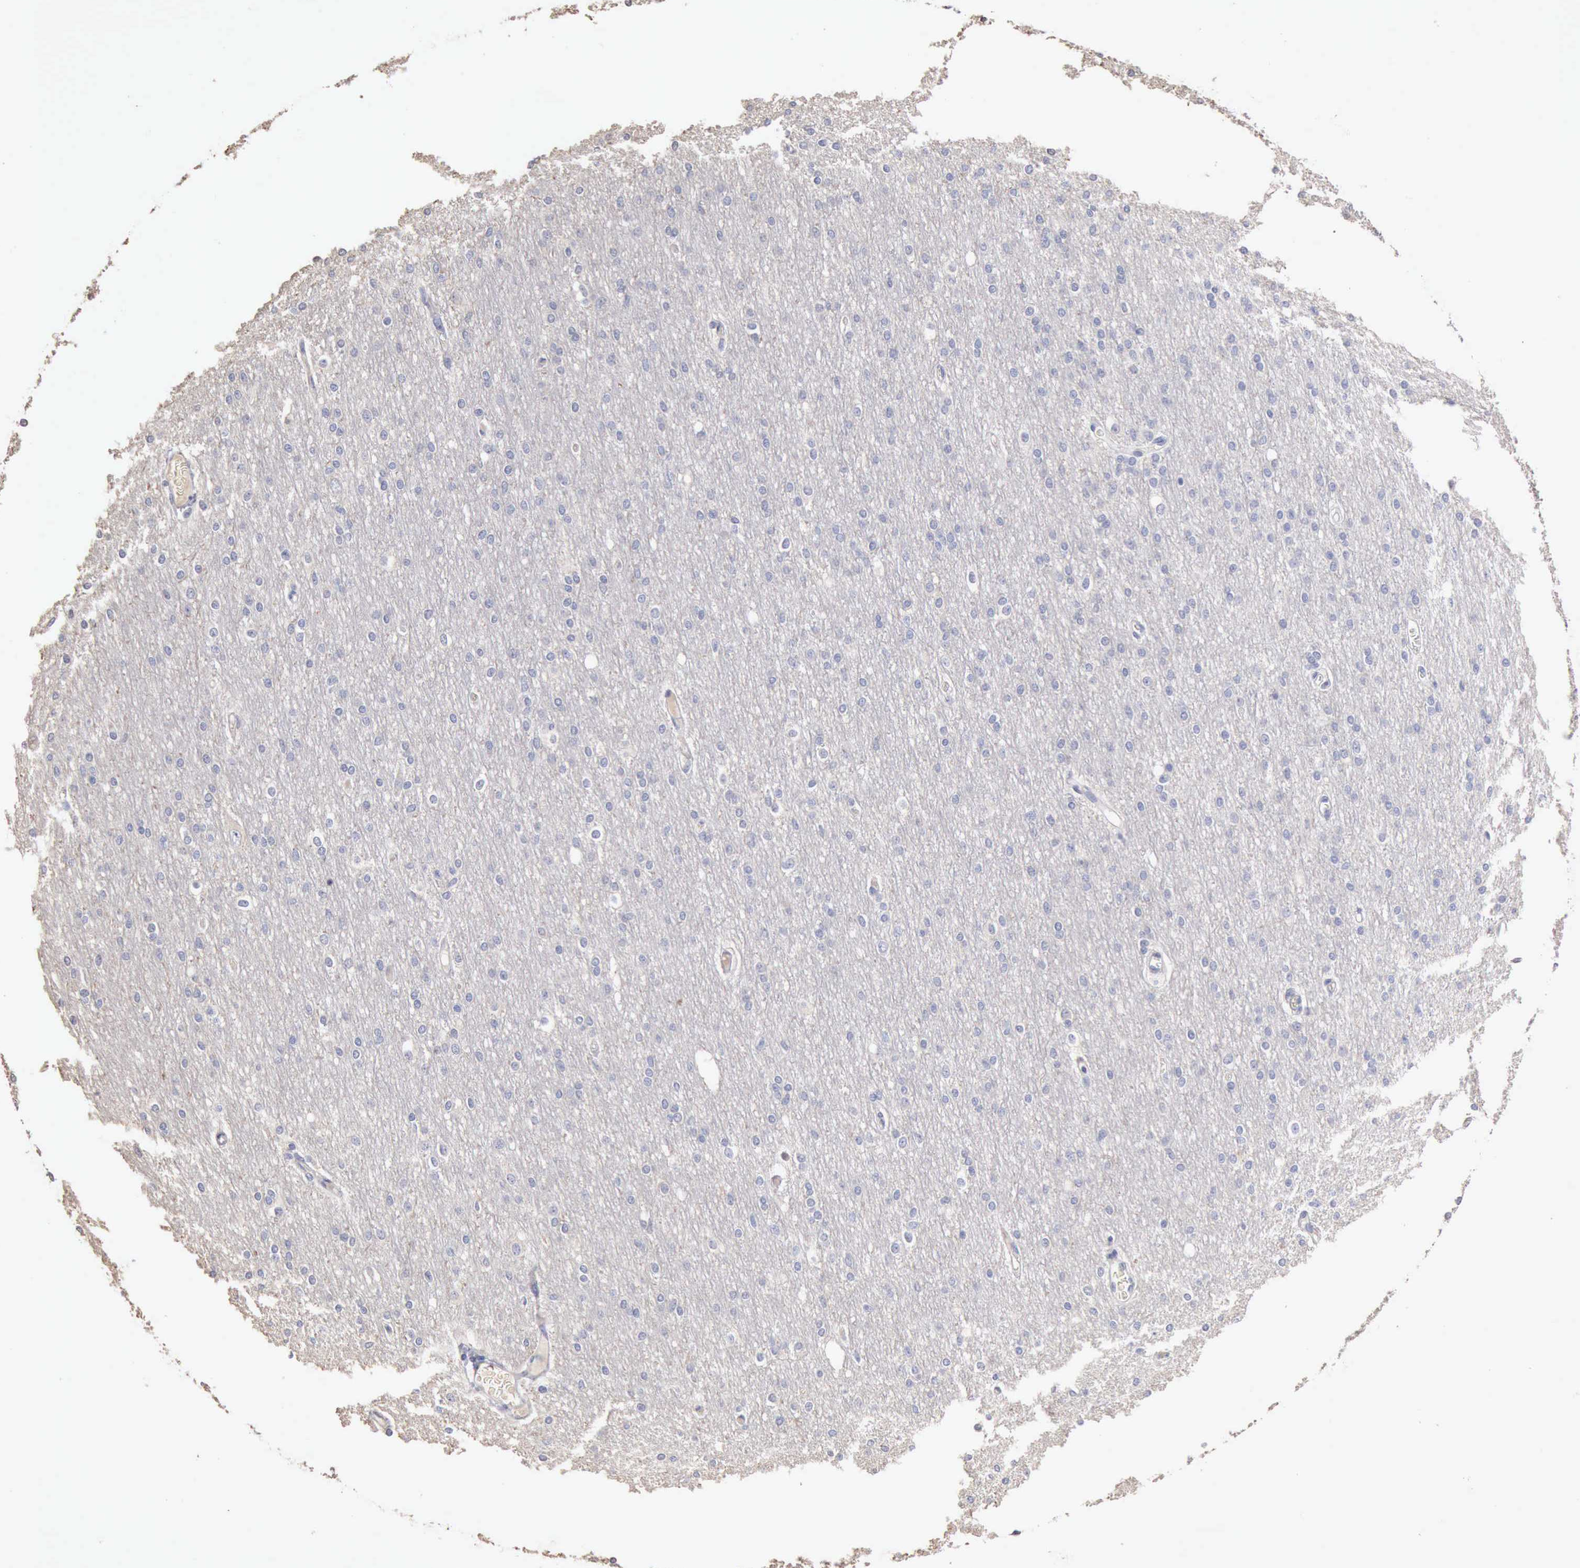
{"staining": {"intensity": "negative", "quantity": "none", "location": "none"}, "tissue": "cerebral cortex", "cell_type": "Endothelial cells", "image_type": "normal", "snomed": [{"axis": "morphology", "description": "Normal tissue, NOS"}, {"axis": "morphology", "description": "Inflammation, NOS"}, {"axis": "topography", "description": "Cerebral cortex"}], "caption": "This is an immunohistochemistry micrograph of unremarkable human cerebral cortex. There is no expression in endothelial cells.", "gene": "KRT6B", "patient": {"sex": "male", "age": 6}}